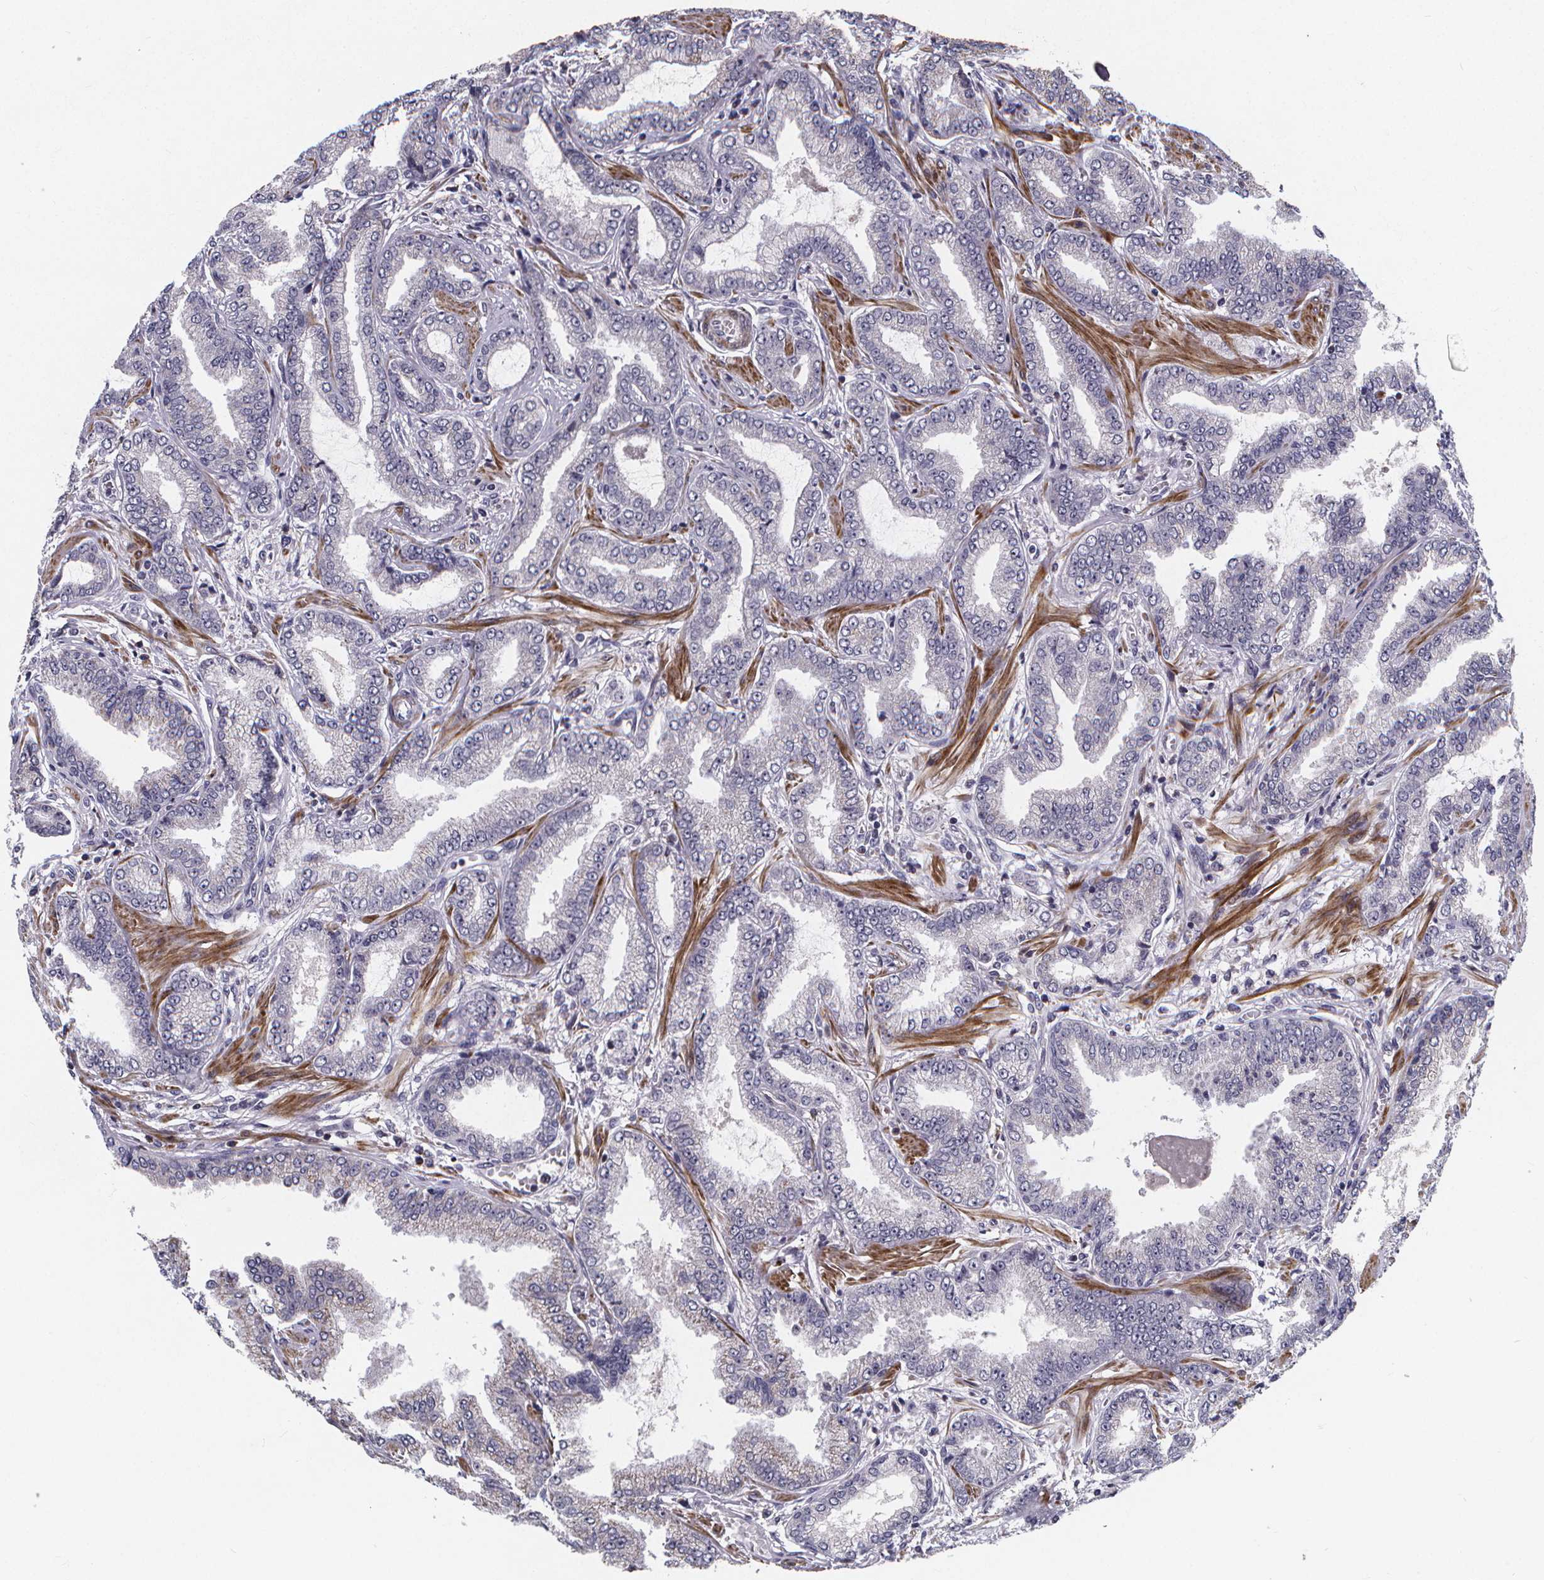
{"staining": {"intensity": "negative", "quantity": "none", "location": "none"}, "tissue": "prostate cancer", "cell_type": "Tumor cells", "image_type": "cancer", "snomed": [{"axis": "morphology", "description": "Adenocarcinoma, Low grade"}, {"axis": "topography", "description": "Prostate"}], "caption": "A micrograph of prostate adenocarcinoma (low-grade) stained for a protein reveals no brown staining in tumor cells. Brightfield microscopy of IHC stained with DAB (3,3'-diaminobenzidine) (brown) and hematoxylin (blue), captured at high magnification.", "gene": "FBXW2", "patient": {"sex": "male", "age": 55}}